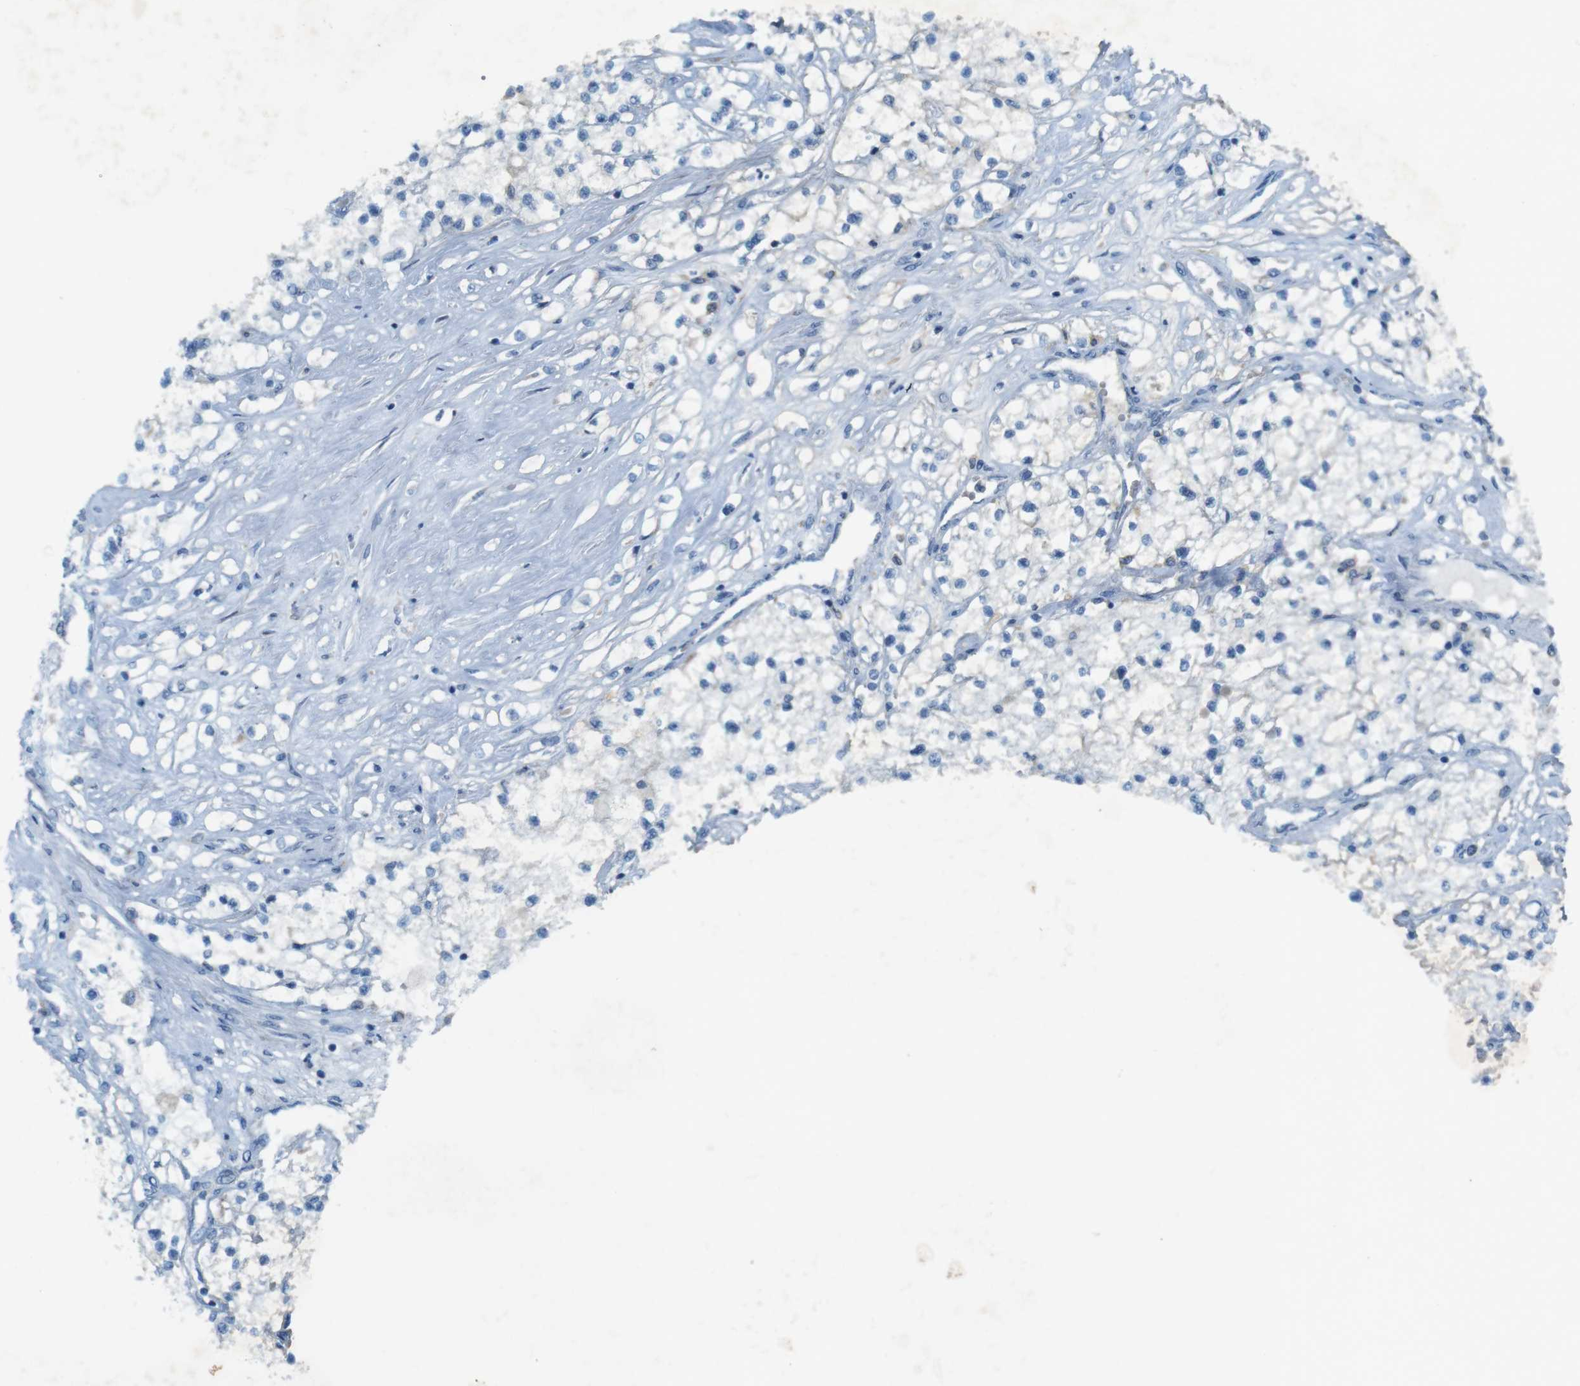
{"staining": {"intensity": "negative", "quantity": "none", "location": "none"}, "tissue": "renal cancer", "cell_type": "Tumor cells", "image_type": "cancer", "snomed": [{"axis": "morphology", "description": "Adenocarcinoma, NOS"}, {"axis": "topography", "description": "Kidney"}], "caption": "A photomicrograph of human renal adenocarcinoma is negative for staining in tumor cells.", "gene": "MOGAT3", "patient": {"sex": "male", "age": 68}}